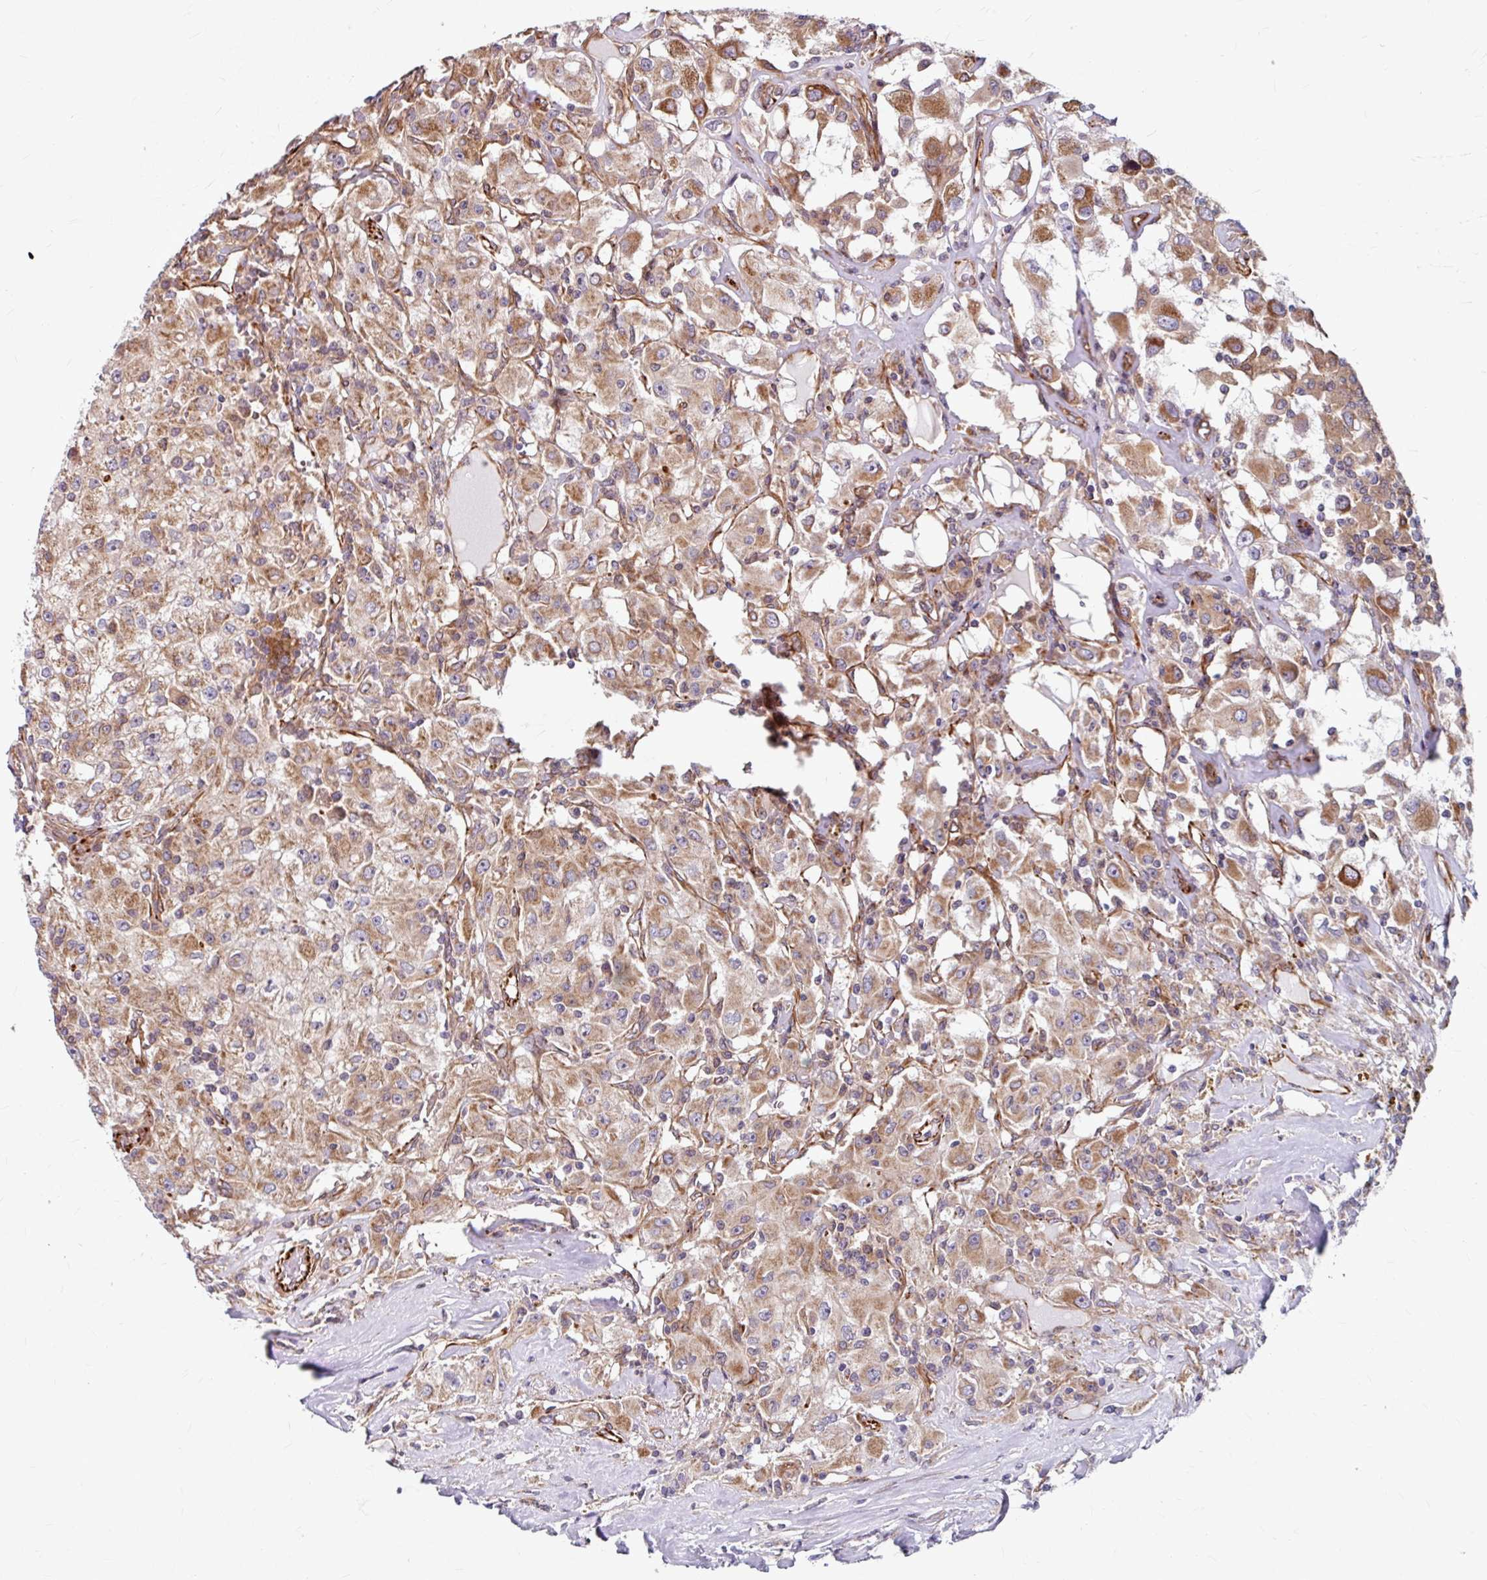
{"staining": {"intensity": "moderate", "quantity": "25%-75%", "location": "cytoplasmic/membranous"}, "tissue": "renal cancer", "cell_type": "Tumor cells", "image_type": "cancer", "snomed": [{"axis": "morphology", "description": "Adenocarcinoma, NOS"}, {"axis": "topography", "description": "Kidney"}], "caption": "A brown stain labels moderate cytoplasmic/membranous staining of a protein in adenocarcinoma (renal) tumor cells.", "gene": "DAAM2", "patient": {"sex": "female", "age": 67}}